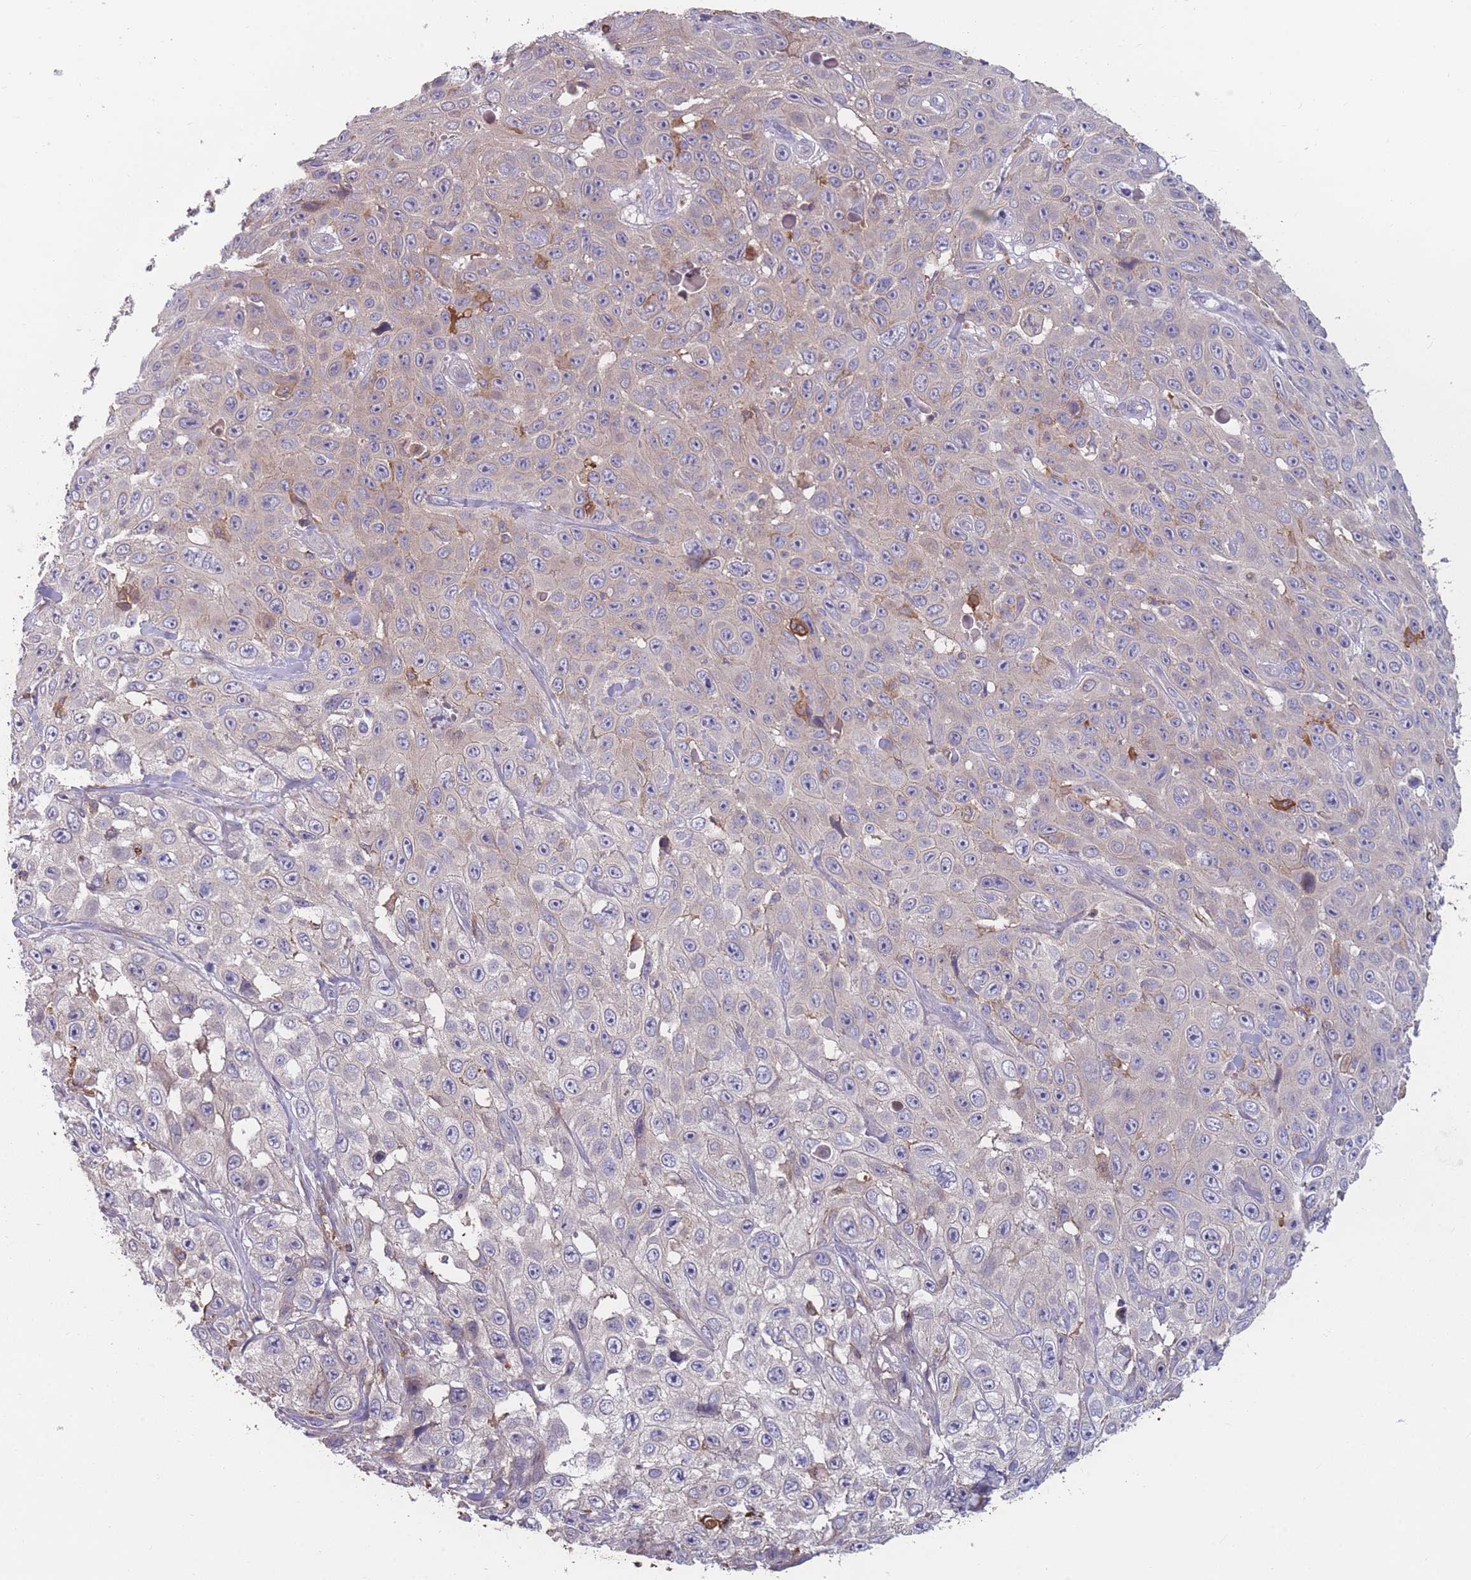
{"staining": {"intensity": "weak", "quantity": "<25%", "location": "cytoplasmic/membranous"}, "tissue": "skin cancer", "cell_type": "Tumor cells", "image_type": "cancer", "snomed": [{"axis": "morphology", "description": "Squamous cell carcinoma, NOS"}, {"axis": "topography", "description": "Skin"}], "caption": "There is no significant staining in tumor cells of squamous cell carcinoma (skin).", "gene": "CD33", "patient": {"sex": "male", "age": 82}}